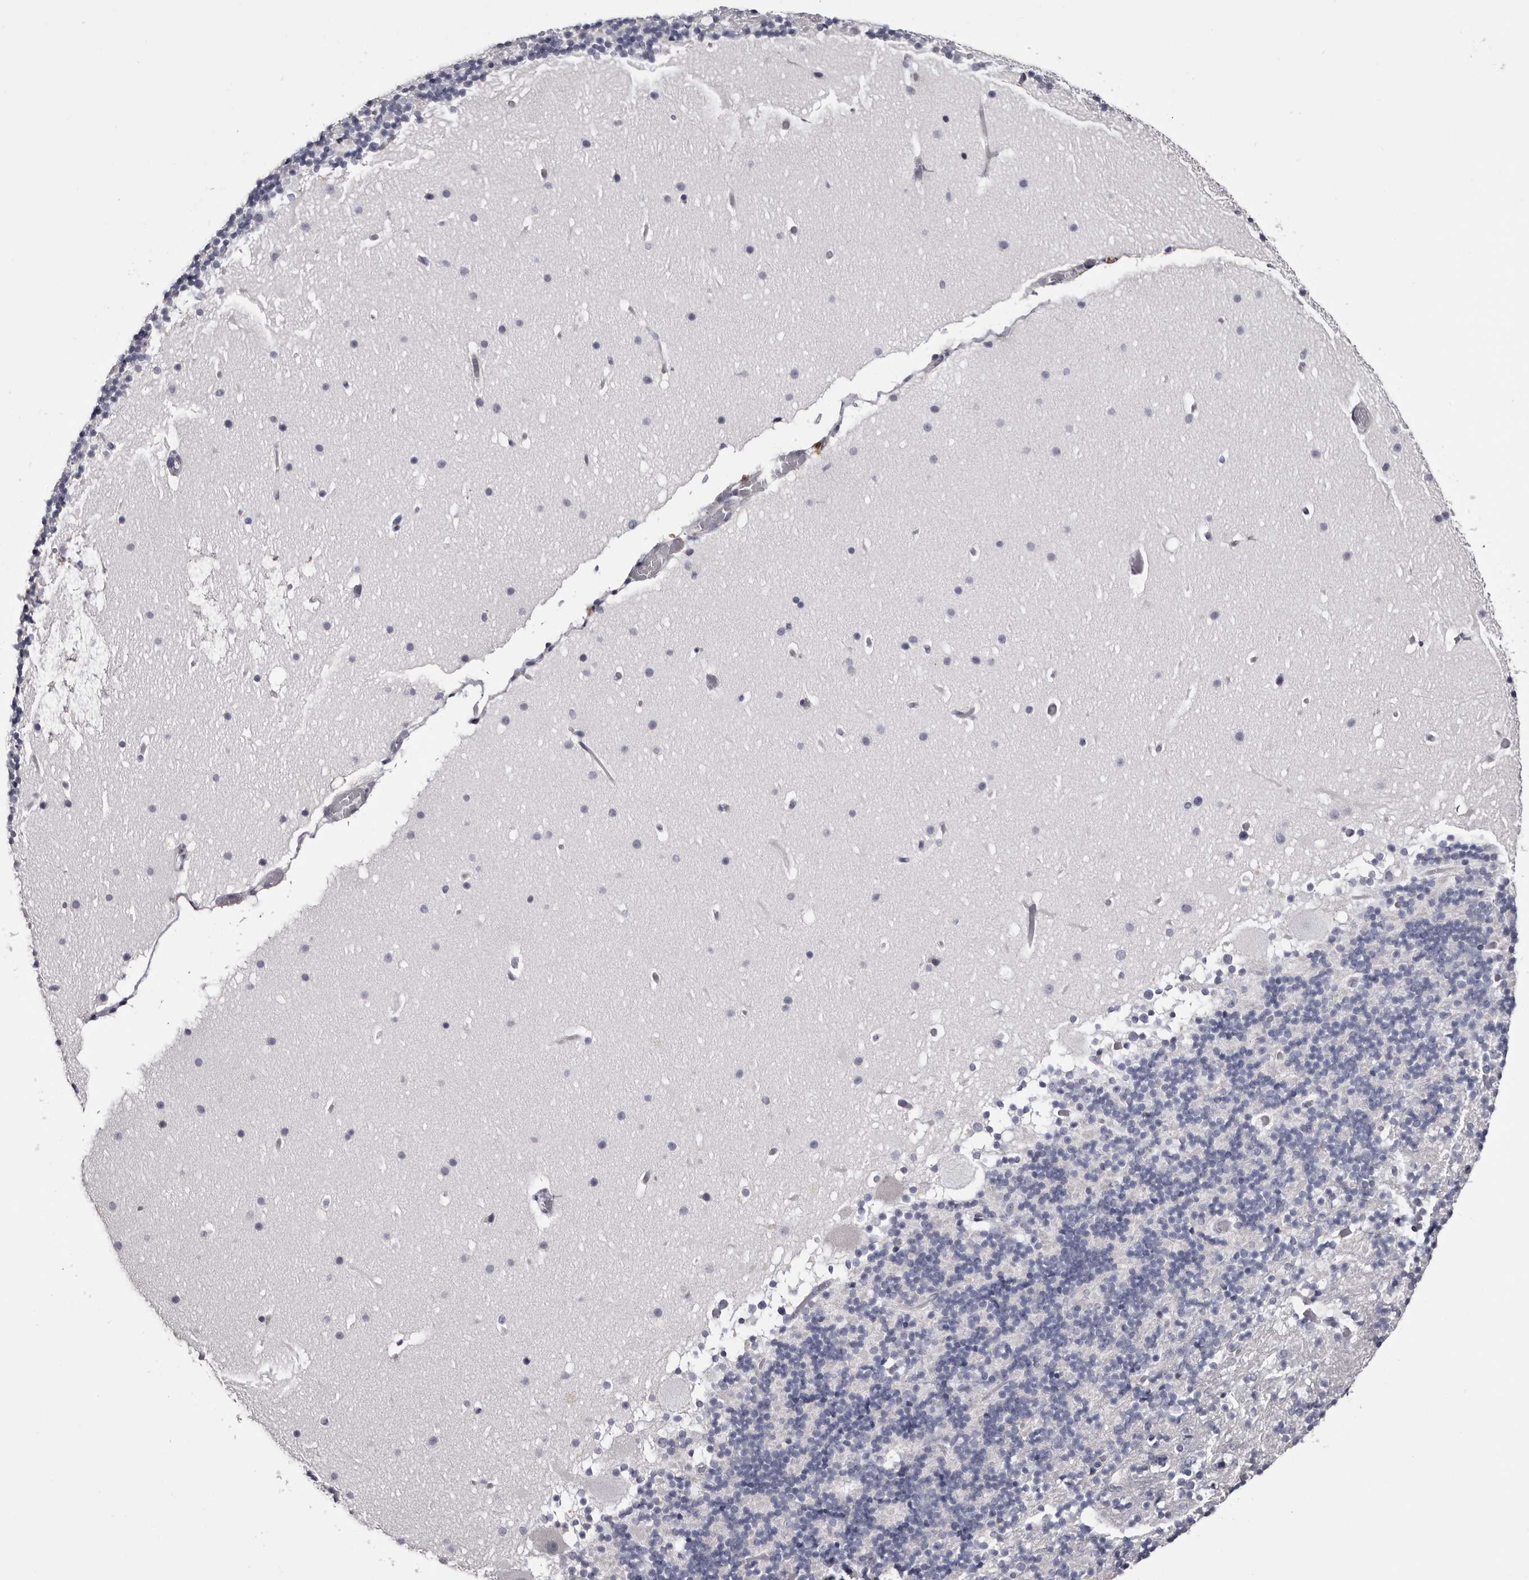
{"staining": {"intensity": "negative", "quantity": "none", "location": "none"}, "tissue": "cerebellum", "cell_type": "Cells in granular layer", "image_type": "normal", "snomed": [{"axis": "morphology", "description": "Normal tissue, NOS"}, {"axis": "topography", "description": "Cerebellum"}], "caption": "DAB immunohistochemical staining of benign cerebellum demonstrates no significant positivity in cells in granular layer.", "gene": "CA6", "patient": {"sex": "male", "age": 57}}